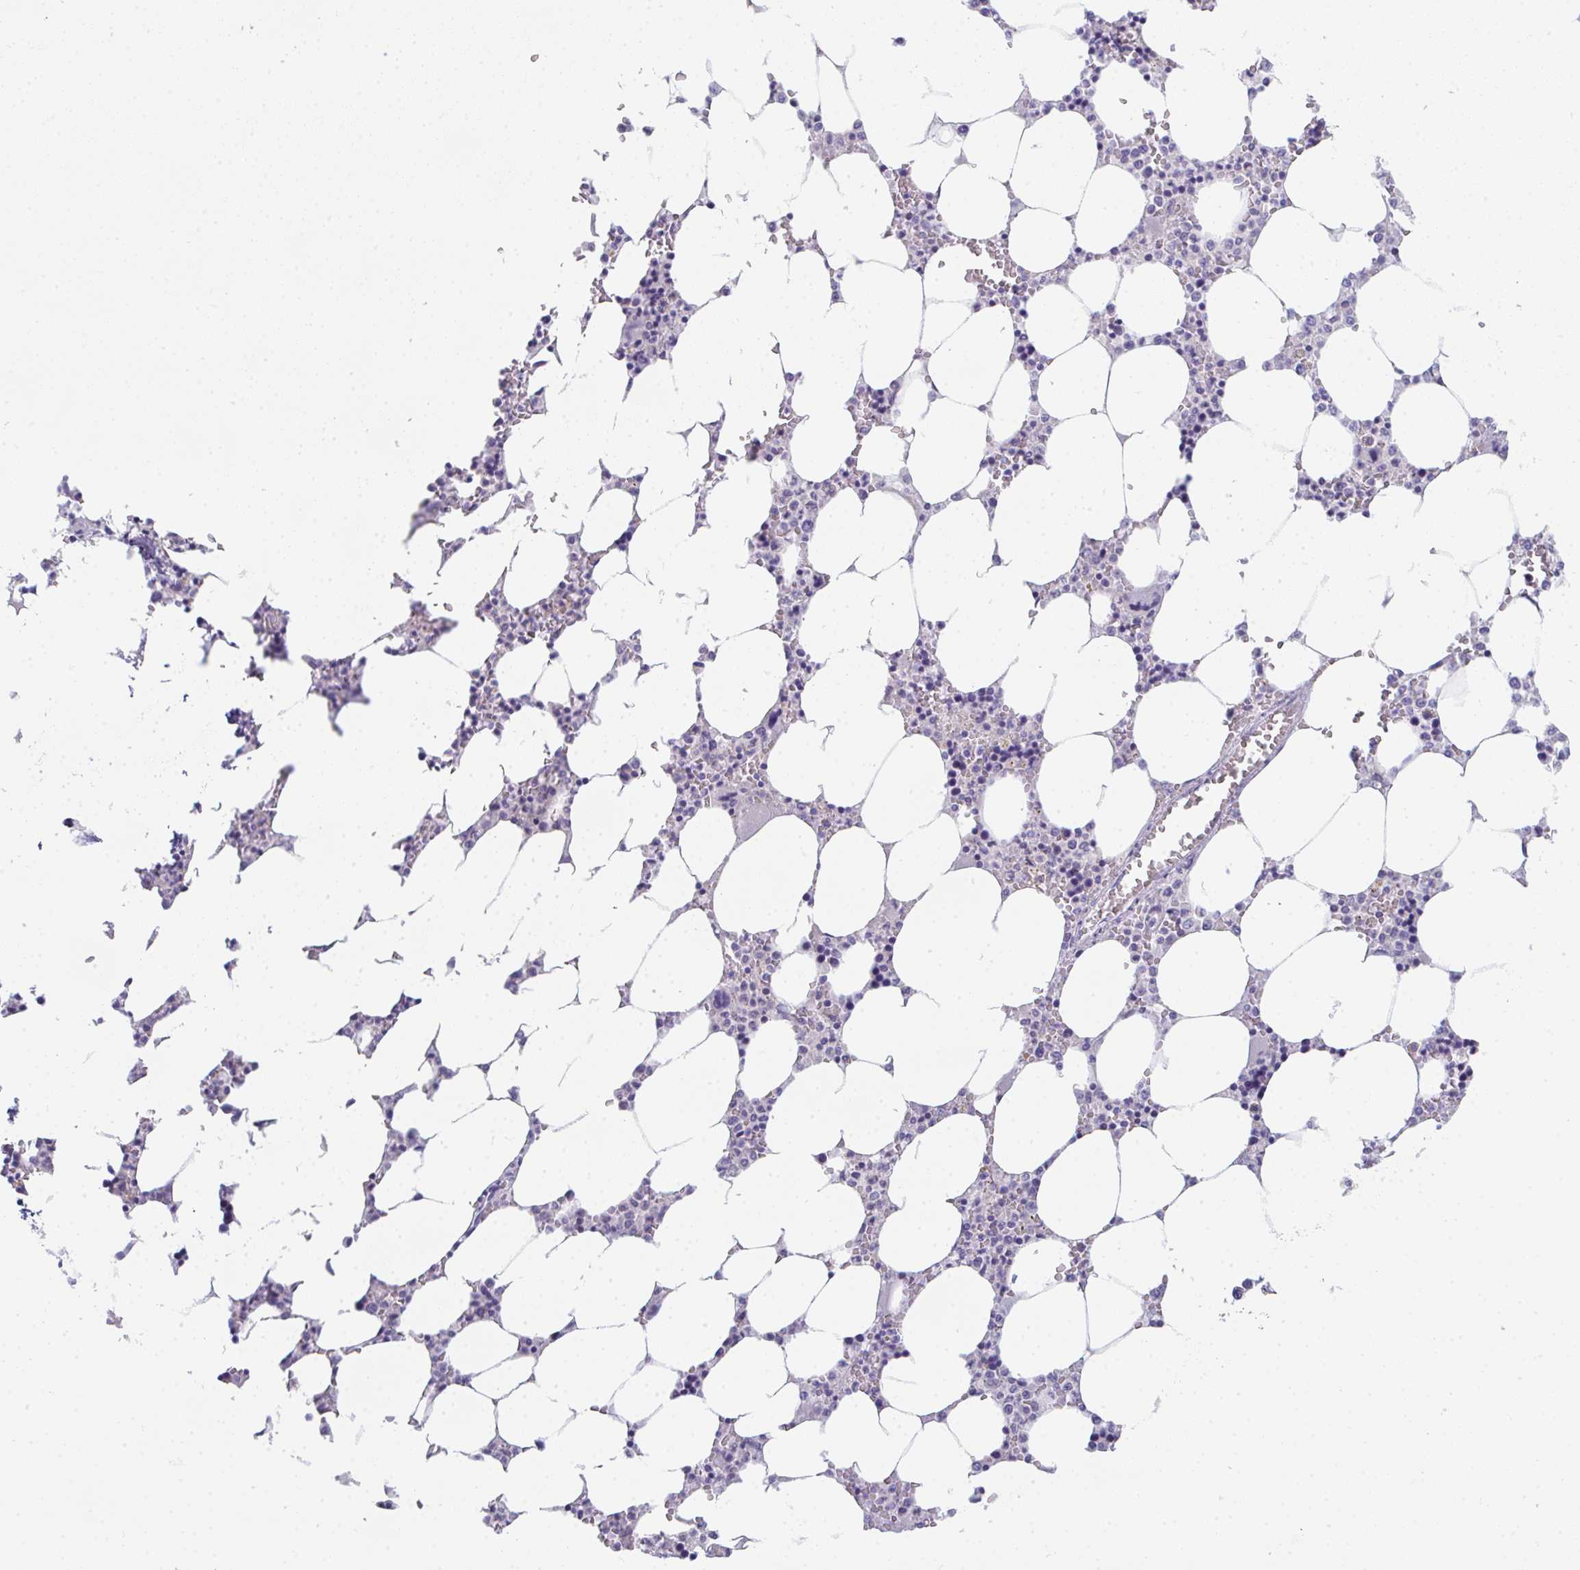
{"staining": {"intensity": "negative", "quantity": "none", "location": "none"}, "tissue": "bone marrow", "cell_type": "Hematopoietic cells", "image_type": "normal", "snomed": [{"axis": "morphology", "description": "Normal tissue, NOS"}, {"axis": "topography", "description": "Bone marrow"}], "caption": "This is an immunohistochemistry photomicrograph of unremarkable human bone marrow. There is no positivity in hematopoietic cells.", "gene": "TTC30A", "patient": {"sex": "male", "age": 64}}